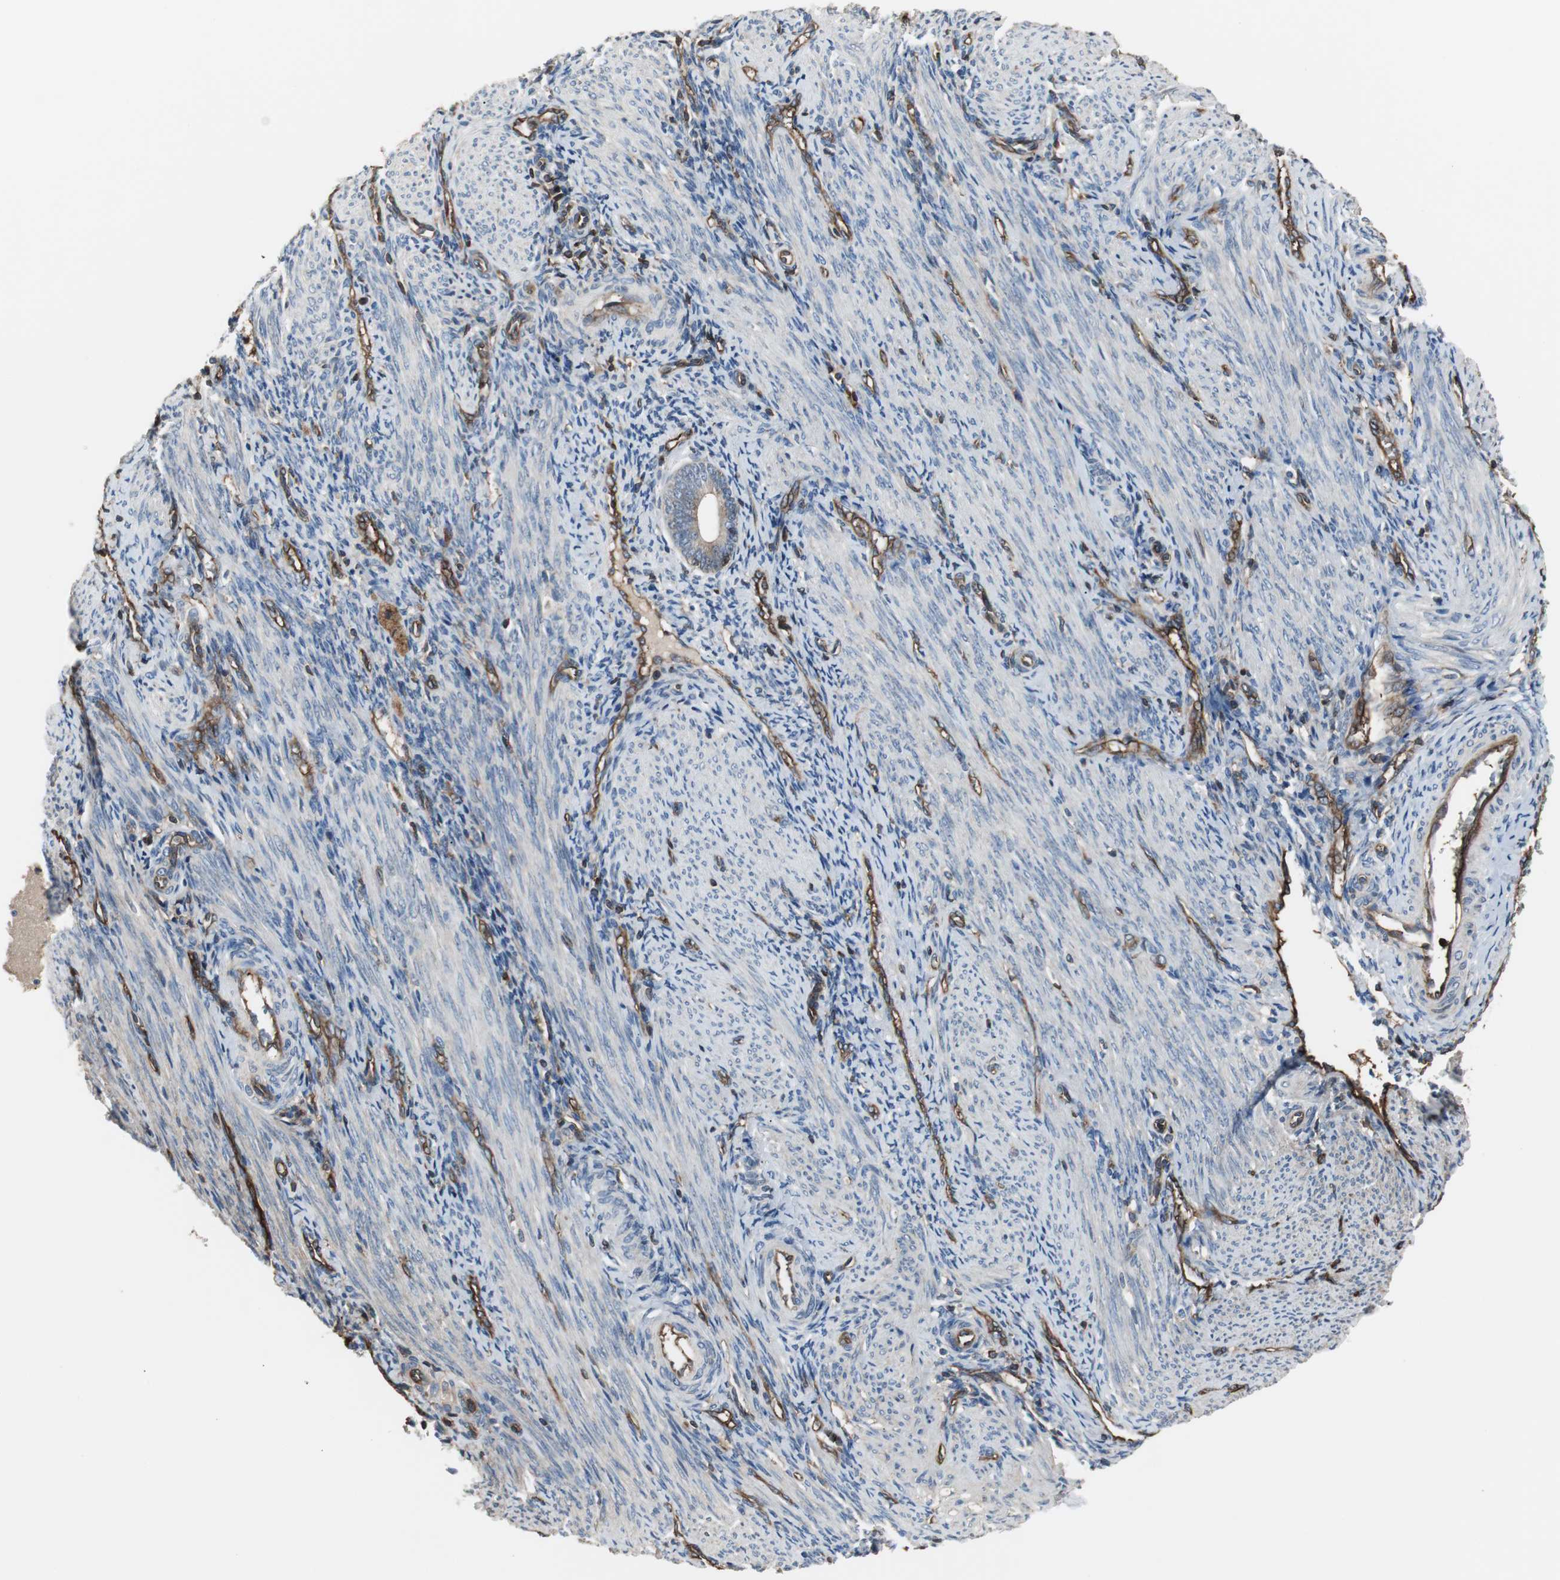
{"staining": {"intensity": "moderate", "quantity": ">75%", "location": "cytoplasmic/membranous"}, "tissue": "endometrium", "cell_type": "Cells in endometrial stroma", "image_type": "normal", "snomed": [{"axis": "morphology", "description": "Normal tissue, NOS"}, {"axis": "topography", "description": "Uterus"}, {"axis": "topography", "description": "Endometrium"}], "caption": "An immunohistochemistry image of benign tissue is shown. Protein staining in brown shows moderate cytoplasmic/membranous positivity in endometrium within cells in endometrial stroma. (DAB (3,3'-diaminobenzidine) = brown stain, brightfield microscopy at high magnification).", "gene": "B2M", "patient": {"sex": "female", "age": 33}}